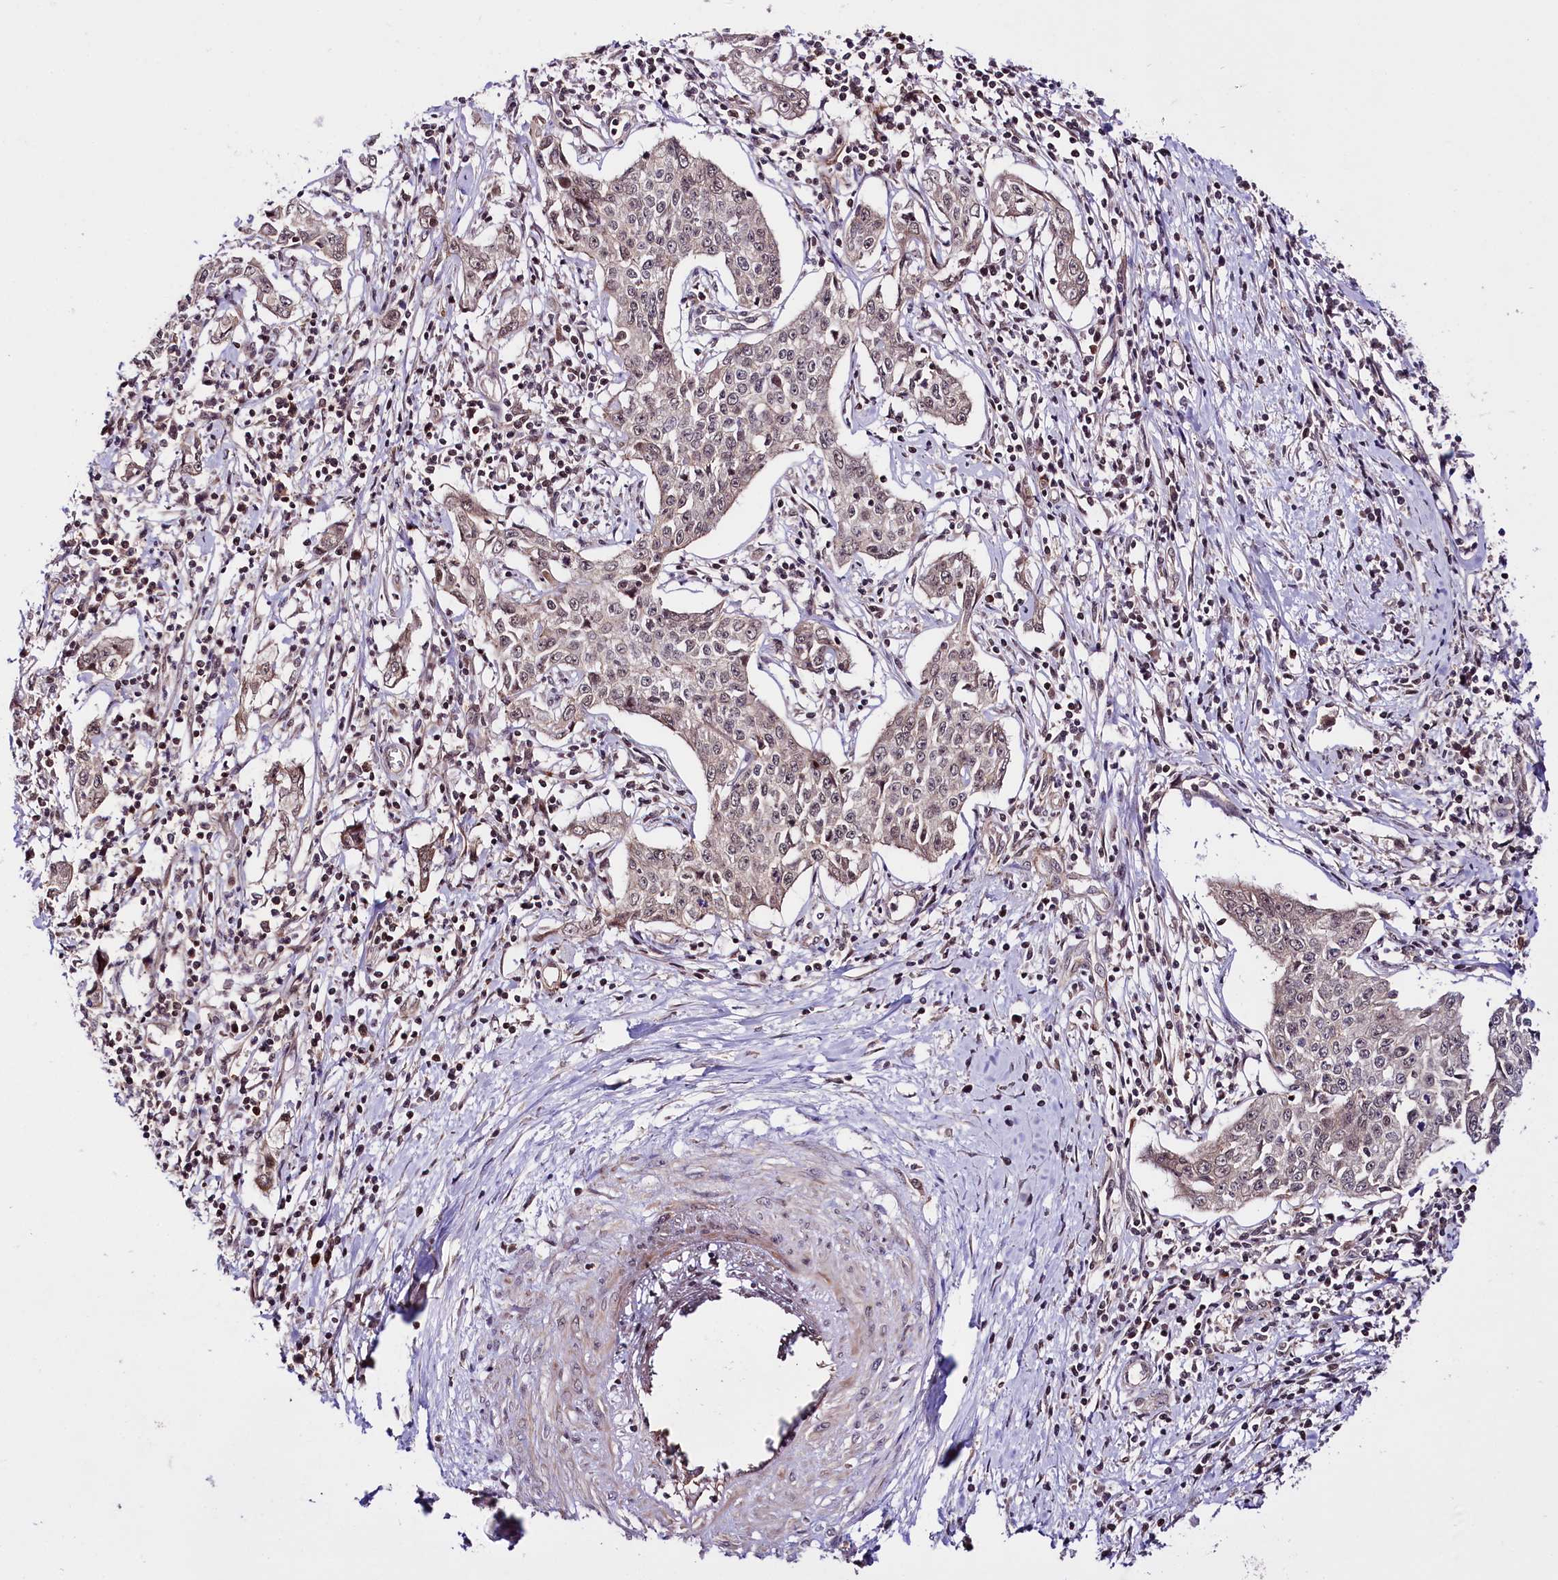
{"staining": {"intensity": "weak", "quantity": "<25%", "location": "cytoplasmic/membranous,nuclear"}, "tissue": "cervical cancer", "cell_type": "Tumor cells", "image_type": "cancer", "snomed": [{"axis": "morphology", "description": "Squamous cell carcinoma, NOS"}, {"axis": "topography", "description": "Cervix"}], "caption": "Histopathology image shows no protein expression in tumor cells of cervical cancer tissue.", "gene": "TAFAZZIN", "patient": {"sex": "female", "age": 35}}